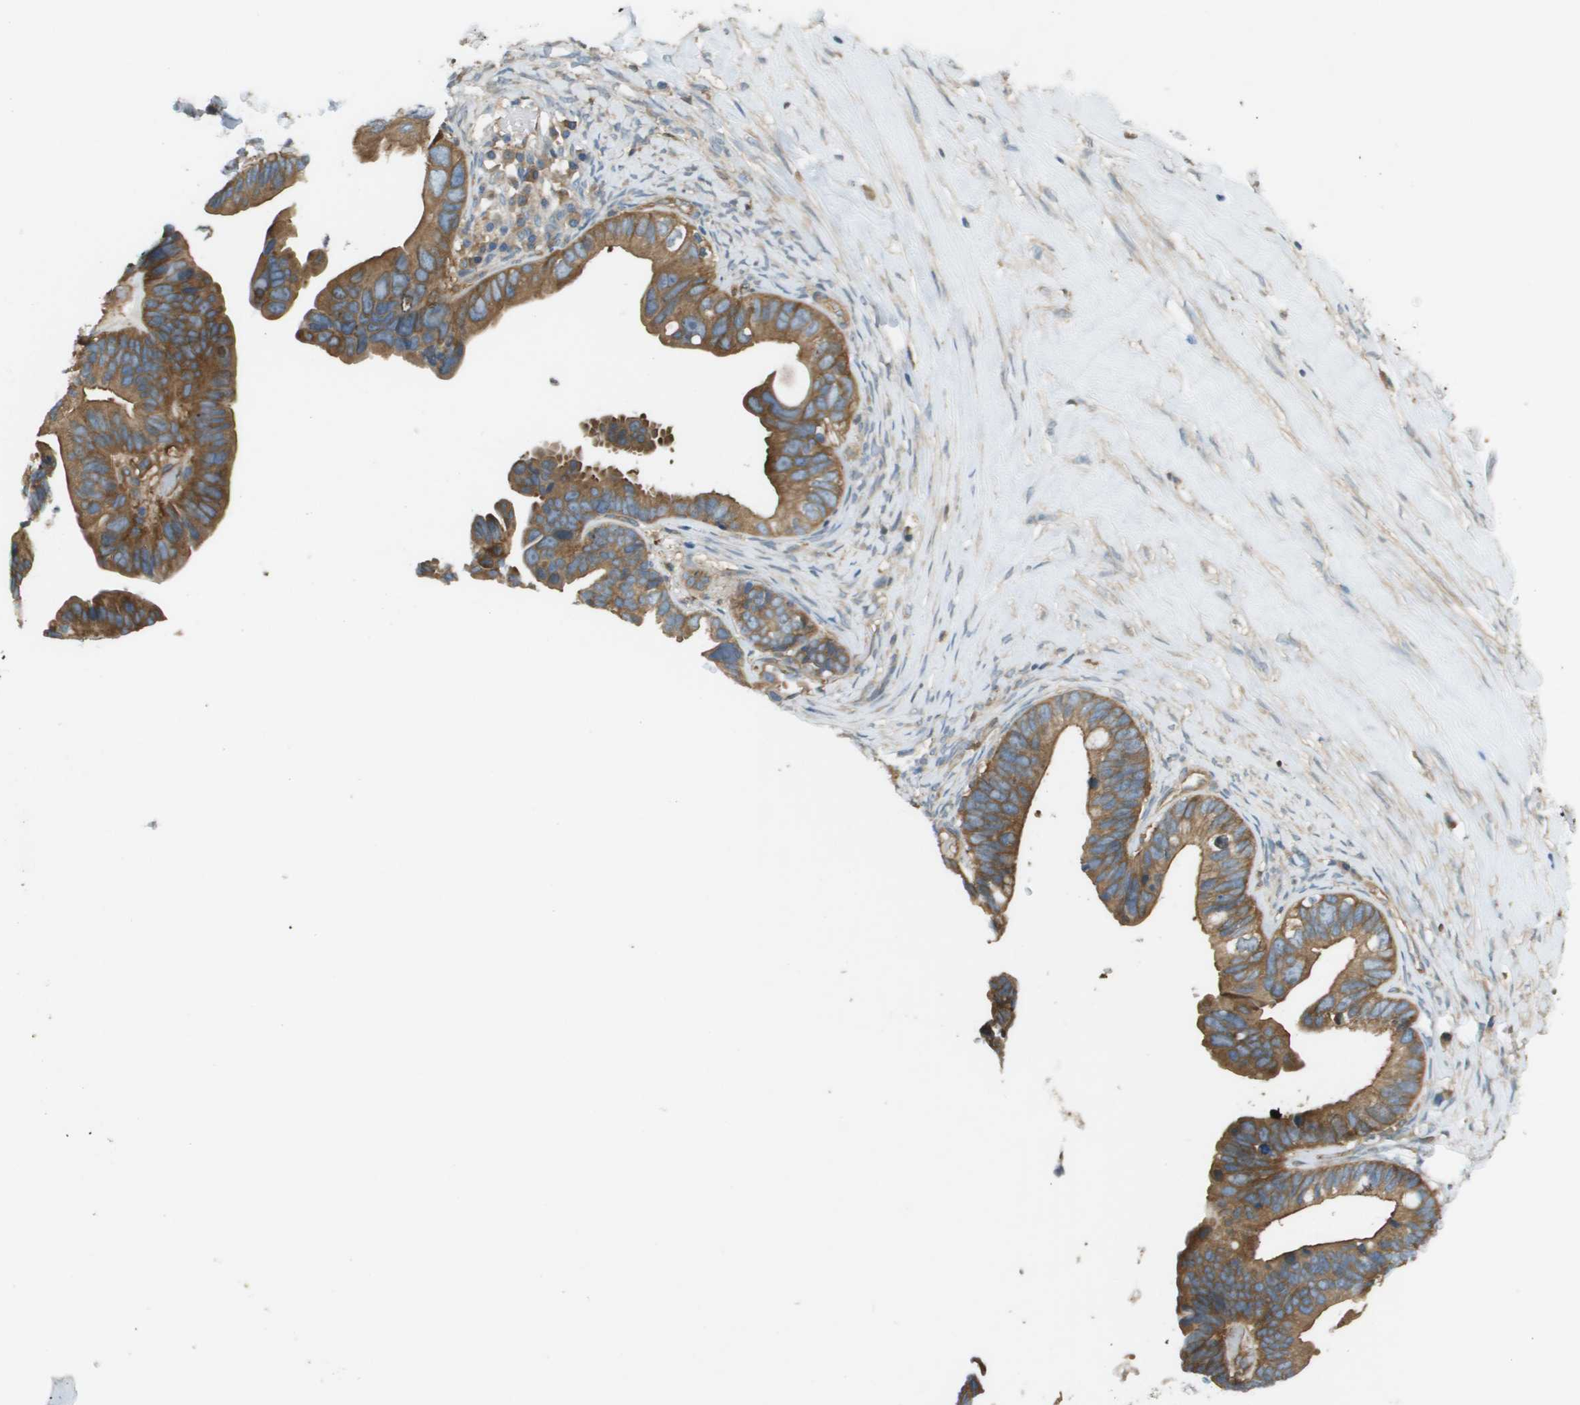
{"staining": {"intensity": "moderate", "quantity": ">75%", "location": "cytoplasmic/membranous"}, "tissue": "ovarian cancer", "cell_type": "Tumor cells", "image_type": "cancer", "snomed": [{"axis": "morphology", "description": "Cystadenocarcinoma, serous, NOS"}, {"axis": "topography", "description": "Ovary"}], "caption": "Protein positivity by immunohistochemistry demonstrates moderate cytoplasmic/membranous staining in approximately >75% of tumor cells in serous cystadenocarcinoma (ovarian).", "gene": "CORO1B", "patient": {"sex": "female", "age": 56}}